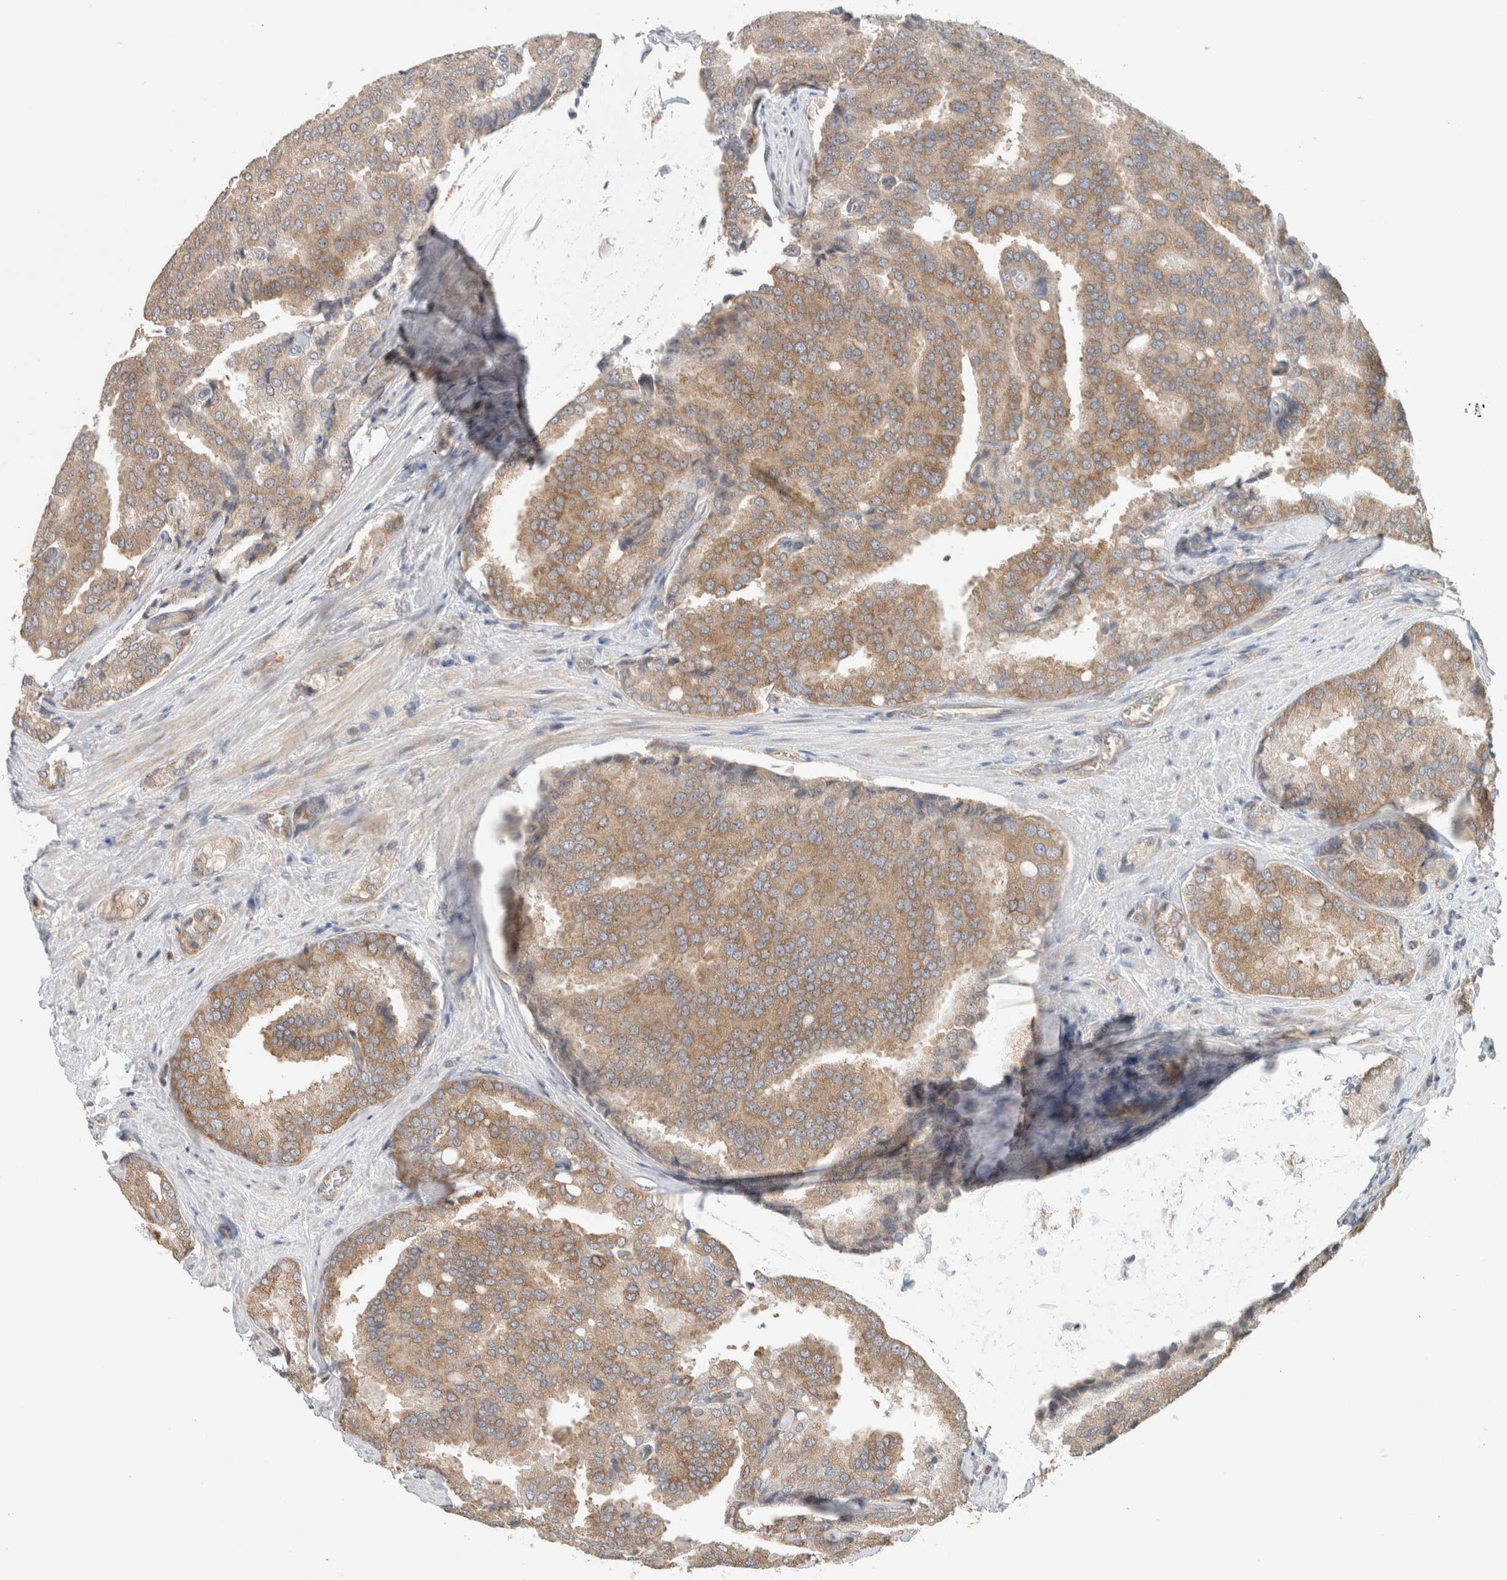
{"staining": {"intensity": "moderate", "quantity": ">75%", "location": "cytoplasmic/membranous"}, "tissue": "prostate cancer", "cell_type": "Tumor cells", "image_type": "cancer", "snomed": [{"axis": "morphology", "description": "Adenocarcinoma, High grade"}, {"axis": "topography", "description": "Prostate"}], "caption": "Adenocarcinoma (high-grade) (prostate) stained with DAB immunohistochemistry (IHC) exhibits medium levels of moderate cytoplasmic/membranous expression in about >75% of tumor cells.", "gene": "PUM1", "patient": {"sex": "male", "age": 50}}